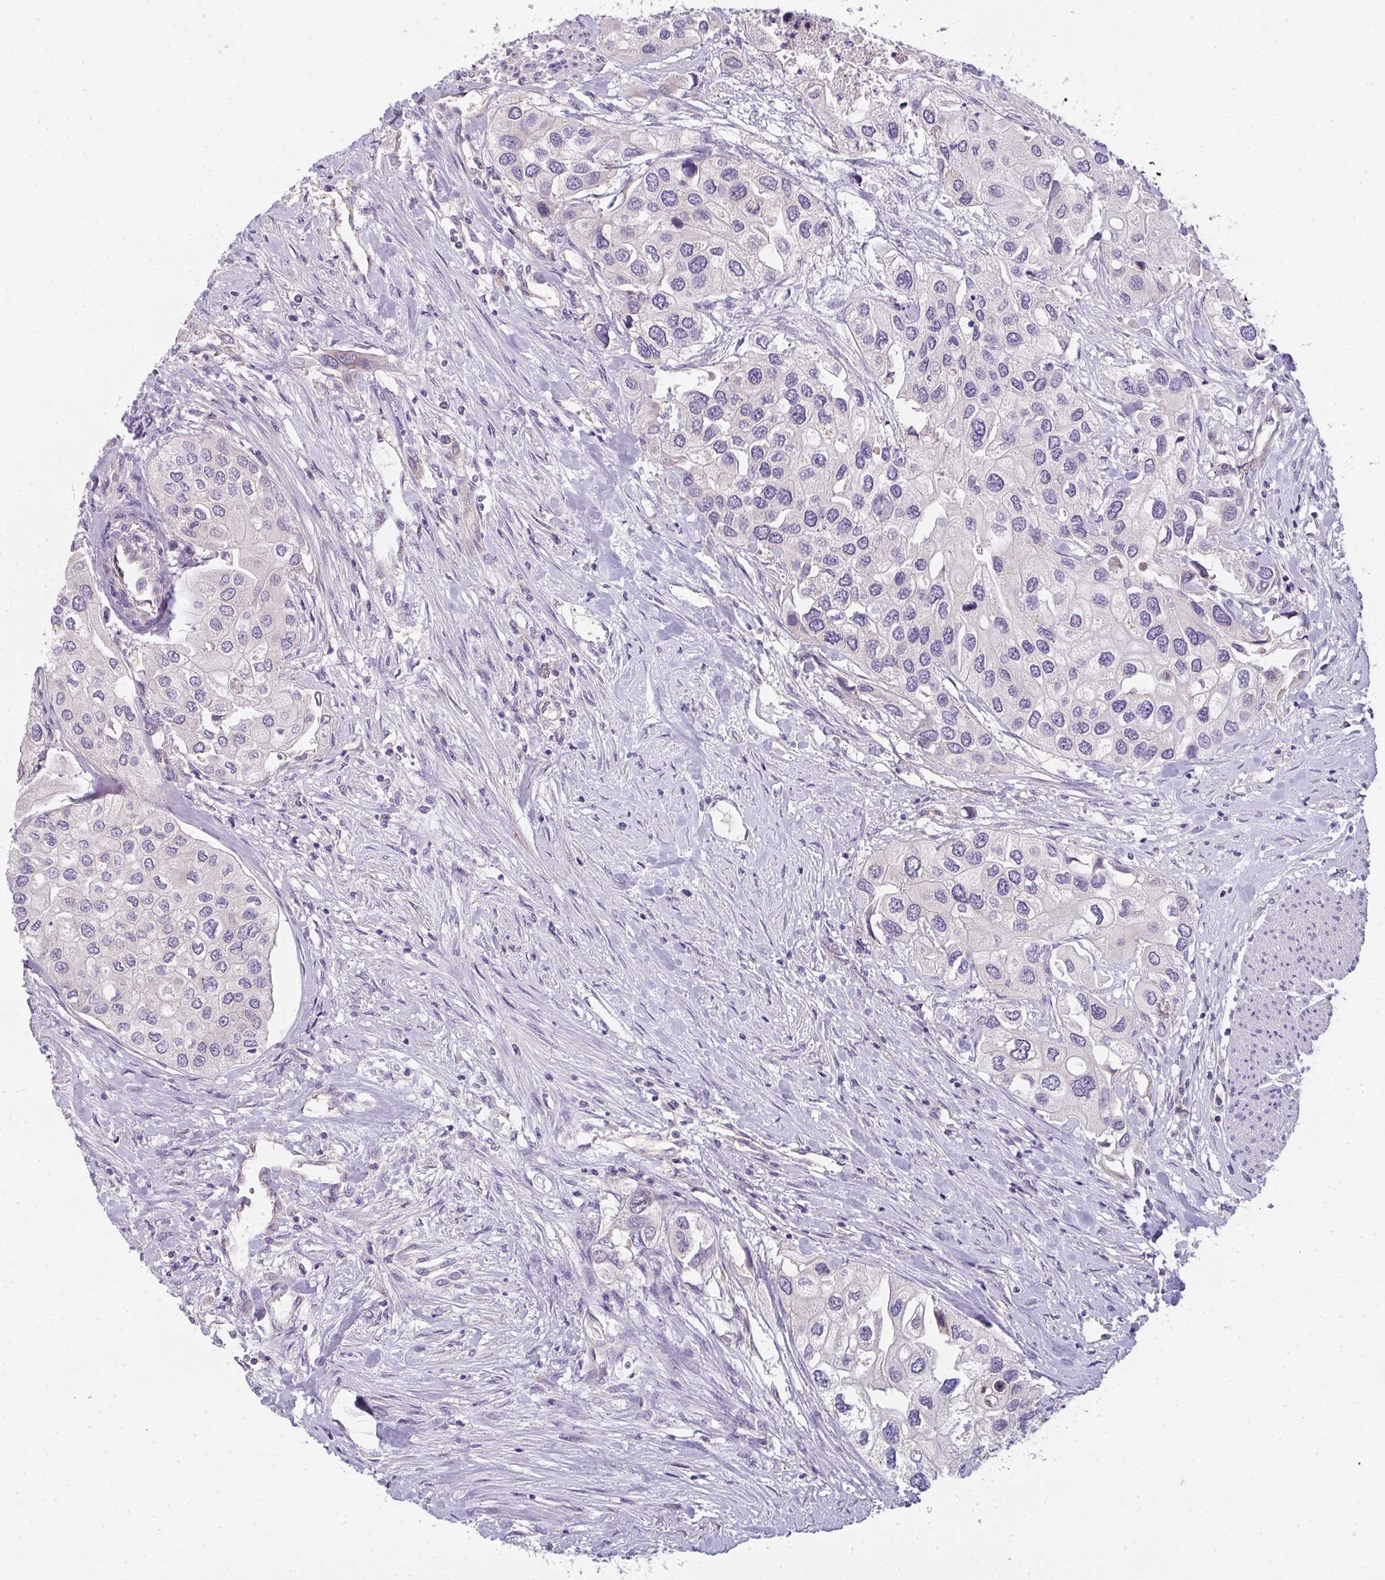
{"staining": {"intensity": "negative", "quantity": "none", "location": "none"}, "tissue": "urothelial cancer", "cell_type": "Tumor cells", "image_type": "cancer", "snomed": [{"axis": "morphology", "description": "Urothelial carcinoma, High grade"}, {"axis": "topography", "description": "Urinary bladder"}], "caption": "Human urothelial cancer stained for a protein using immunohistochemistry (IHC) reveals no expression in tumor cells.", "gene": "FILIP1", "patient": {"sex": "male", "age": 64}}